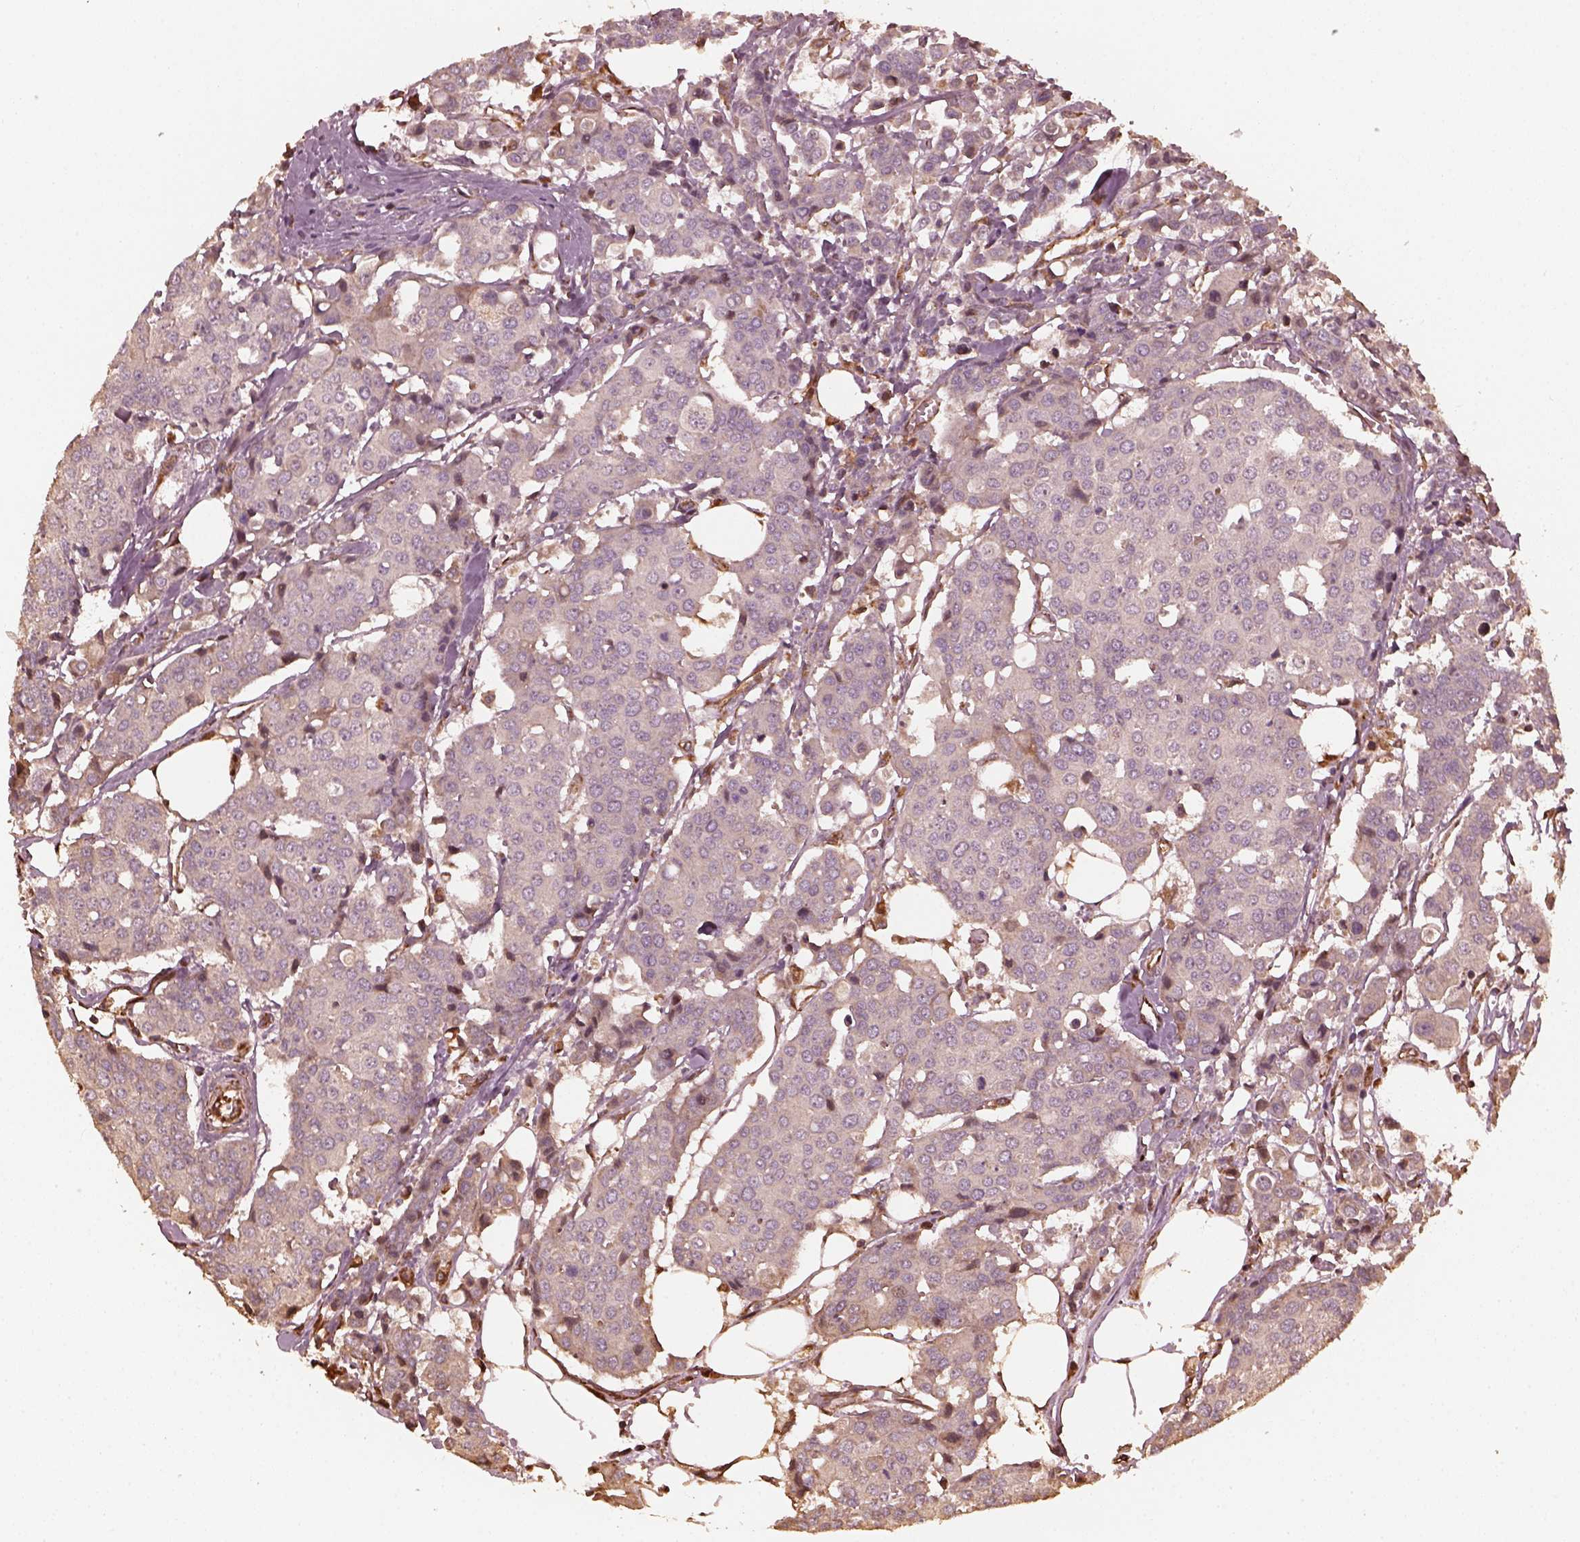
{"staining": {"intensity": "negative", "quantity": "none", "location": "none"}, "tissue": "carcinoid", "cell_type": "Tumor cells", "image_type": "cancer", "snomed": [{"axis": "morphology", "description": "Carcinoid, malignant, NOS"}, {"axis": "topography", "description": "Colon"}], "caption": "Image shows no significant protein staining in tumor cells of malignant carcinoid.", "gene": "GTPBP1", "patient": {"sex": "male", "age": 81}}